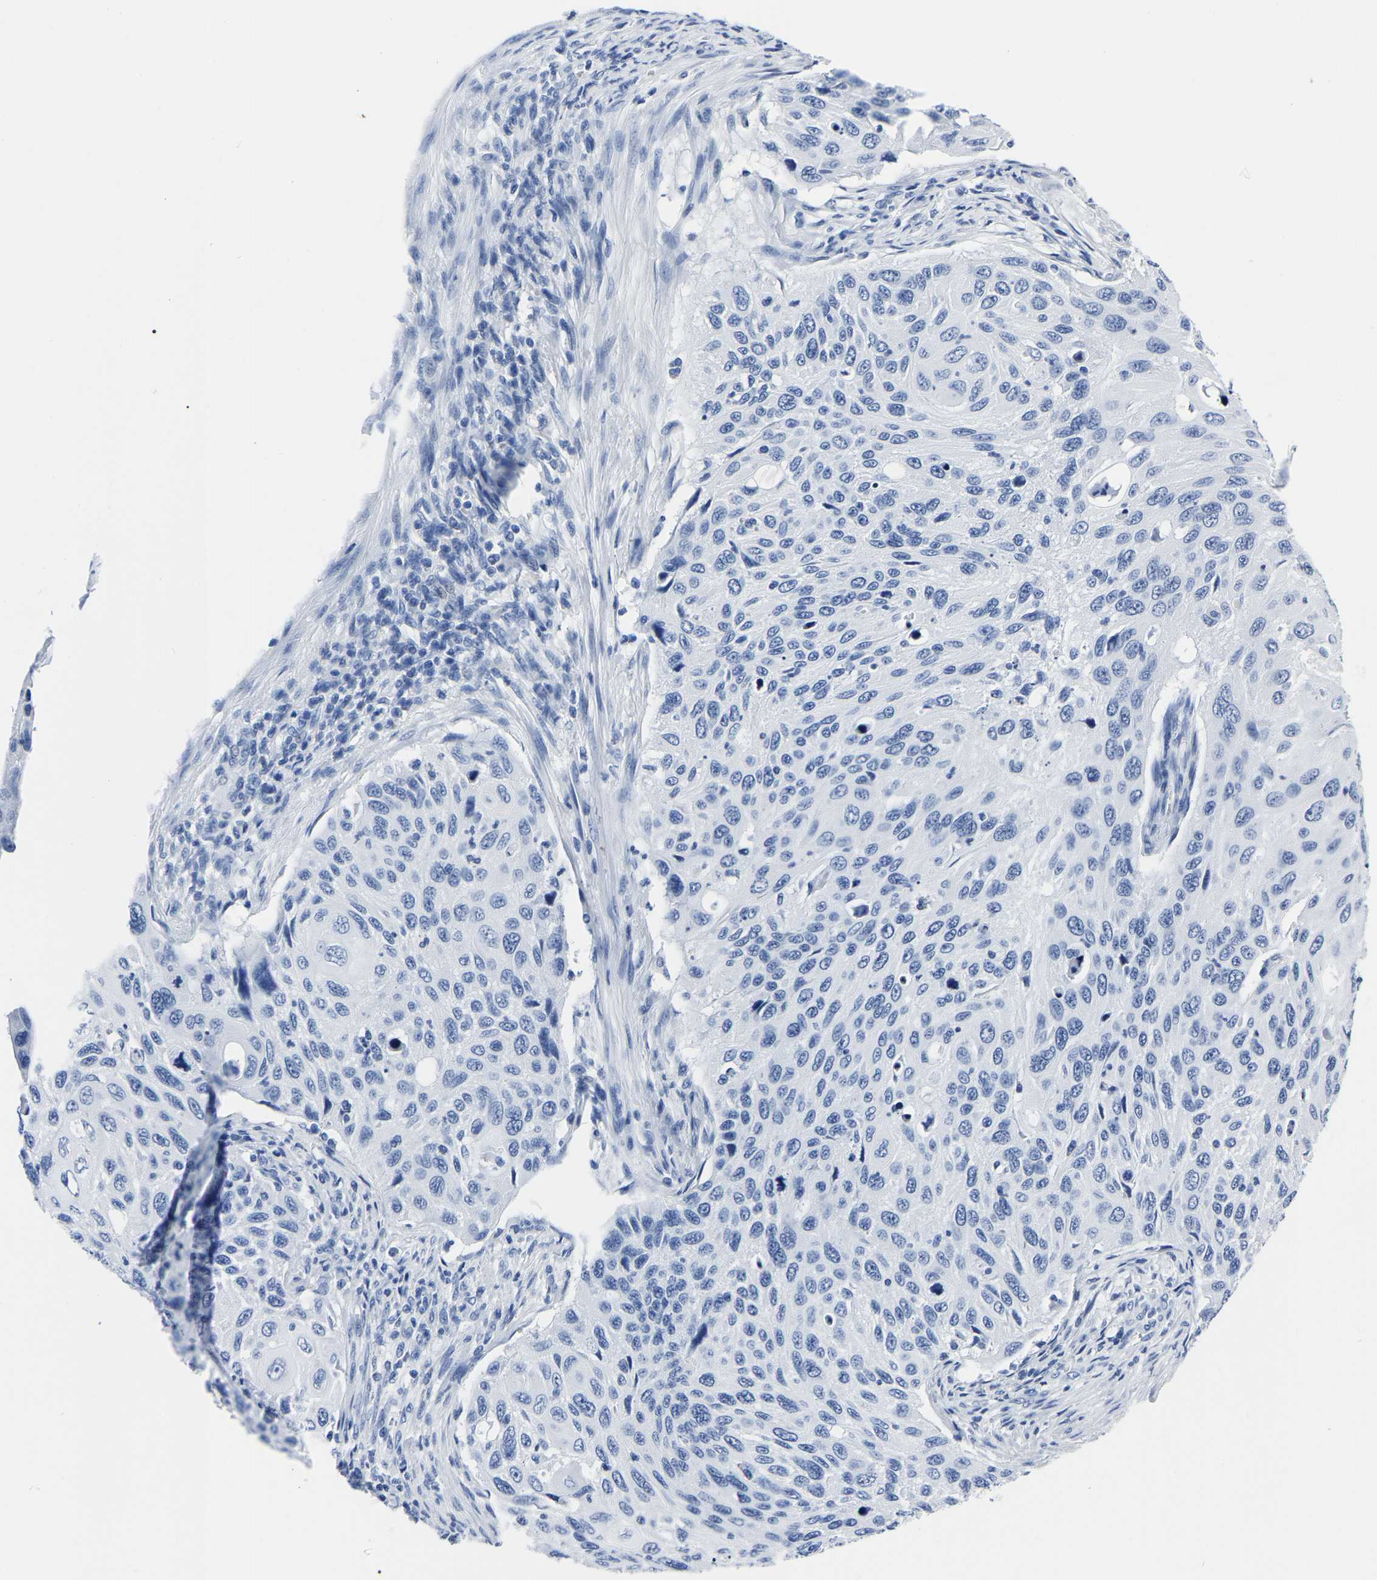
{"staining": {"intensity": "negative", "quantity": "none", "location": "none"}, "tissue": "cervical cancer", "cell_type": "Tumor cells", "image_type": "cancer", "snomed": [{"axis": "morphology", "description": "Squamous cell carcinoma, NOS"}, {"axis": "topography", "description": "Cervix"}], "caption": "A photomicrograph of cervical squamous cell carcinoma stained for a protein exhibits no brown staining in tumor cells. The staining is performed using DAB (3,3'-diaminobenzidine) brown chromogen with nuclei counter-stained in using hematoxylin.", "gene": "IMPG2", "patient": {"sex": "female", "age": 70}}